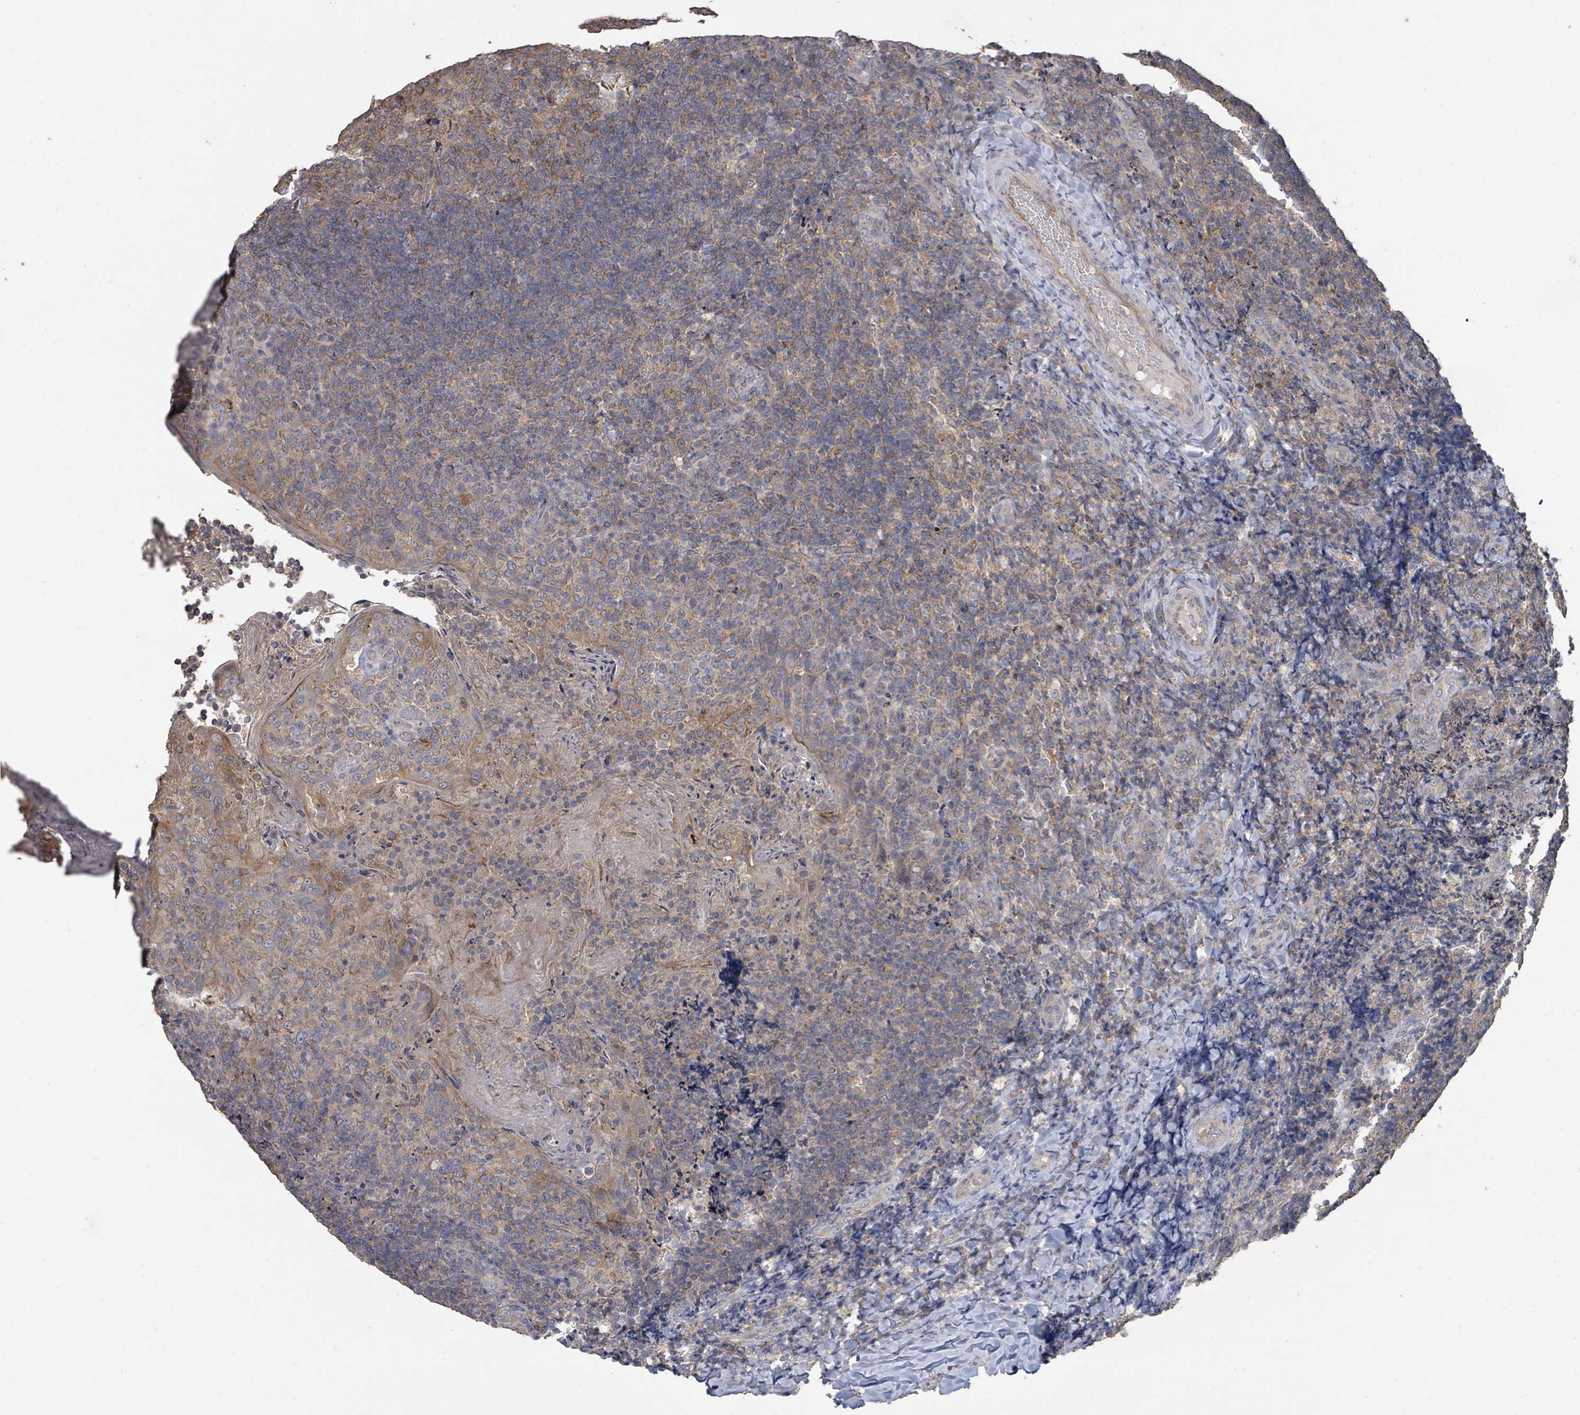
{"staining": {"intensity": "moderate", "quantity": ">75%", "location": "cytoplasmic/membranous"}, "tissue": "tonsil", "cell_type": "Germinal center cells", "image_type": "normal", "snomed": [{"axis": "morphology", "description": "Normal tissue, NOS"}, {"axis": "topography", "description": "Tonsil"}], "caption": "IHC (DAB (3,3'-diaminobenzidine)) staining of benign human tonsil displays moderate cytoplasmic/membranous protein staining in approximately >75% of germinal center cells.", "gene": "SLC9A7", "patient": {"sex": "female", "age": 10}}